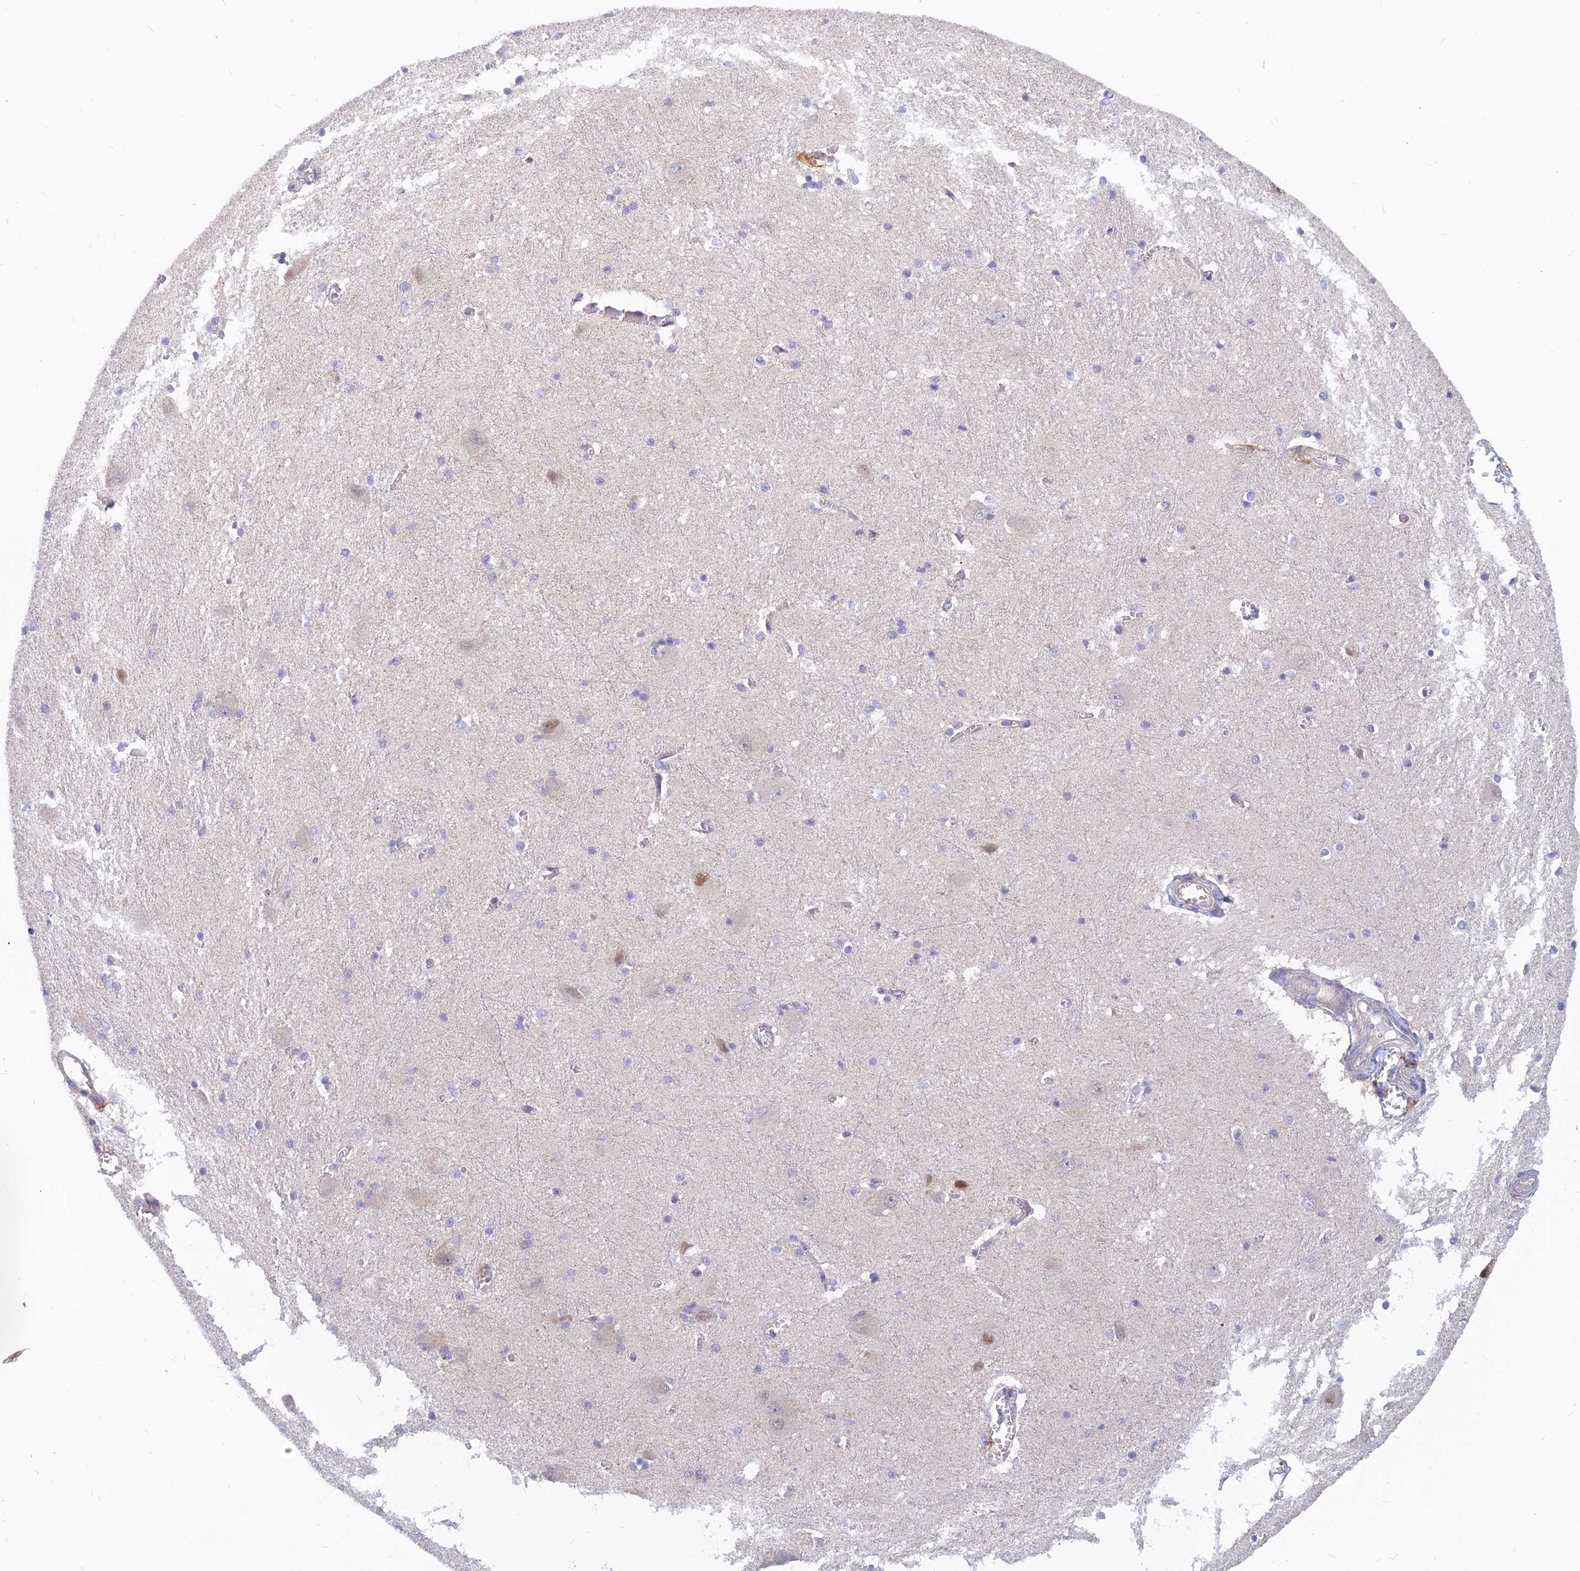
{"staining": {"intensity": "negative", "quantity": "none", "location": "none"}, "tissue": "caudate", "cell_type": "Glial cells", "image_type": "normal", "snomed": [{"axis": "morphology", "description": "Normal tissue, NOS"}, {"axis": "topography", "description": "Lateral ventricle wall"}], "caption": "High magnification brightfield microscopy of benign caudate stained with DAB (brown) and counterstained with hematoxylin (blue): glial cells show no significant positivity. (Stains: DAB immunohistochemistry (IHC) with hematoxylin counter stain, Microscopy: brightfield microscopy at high magnification).", "gene": "DNAJC16", "patient": {"sex": "male", "age": 37}}